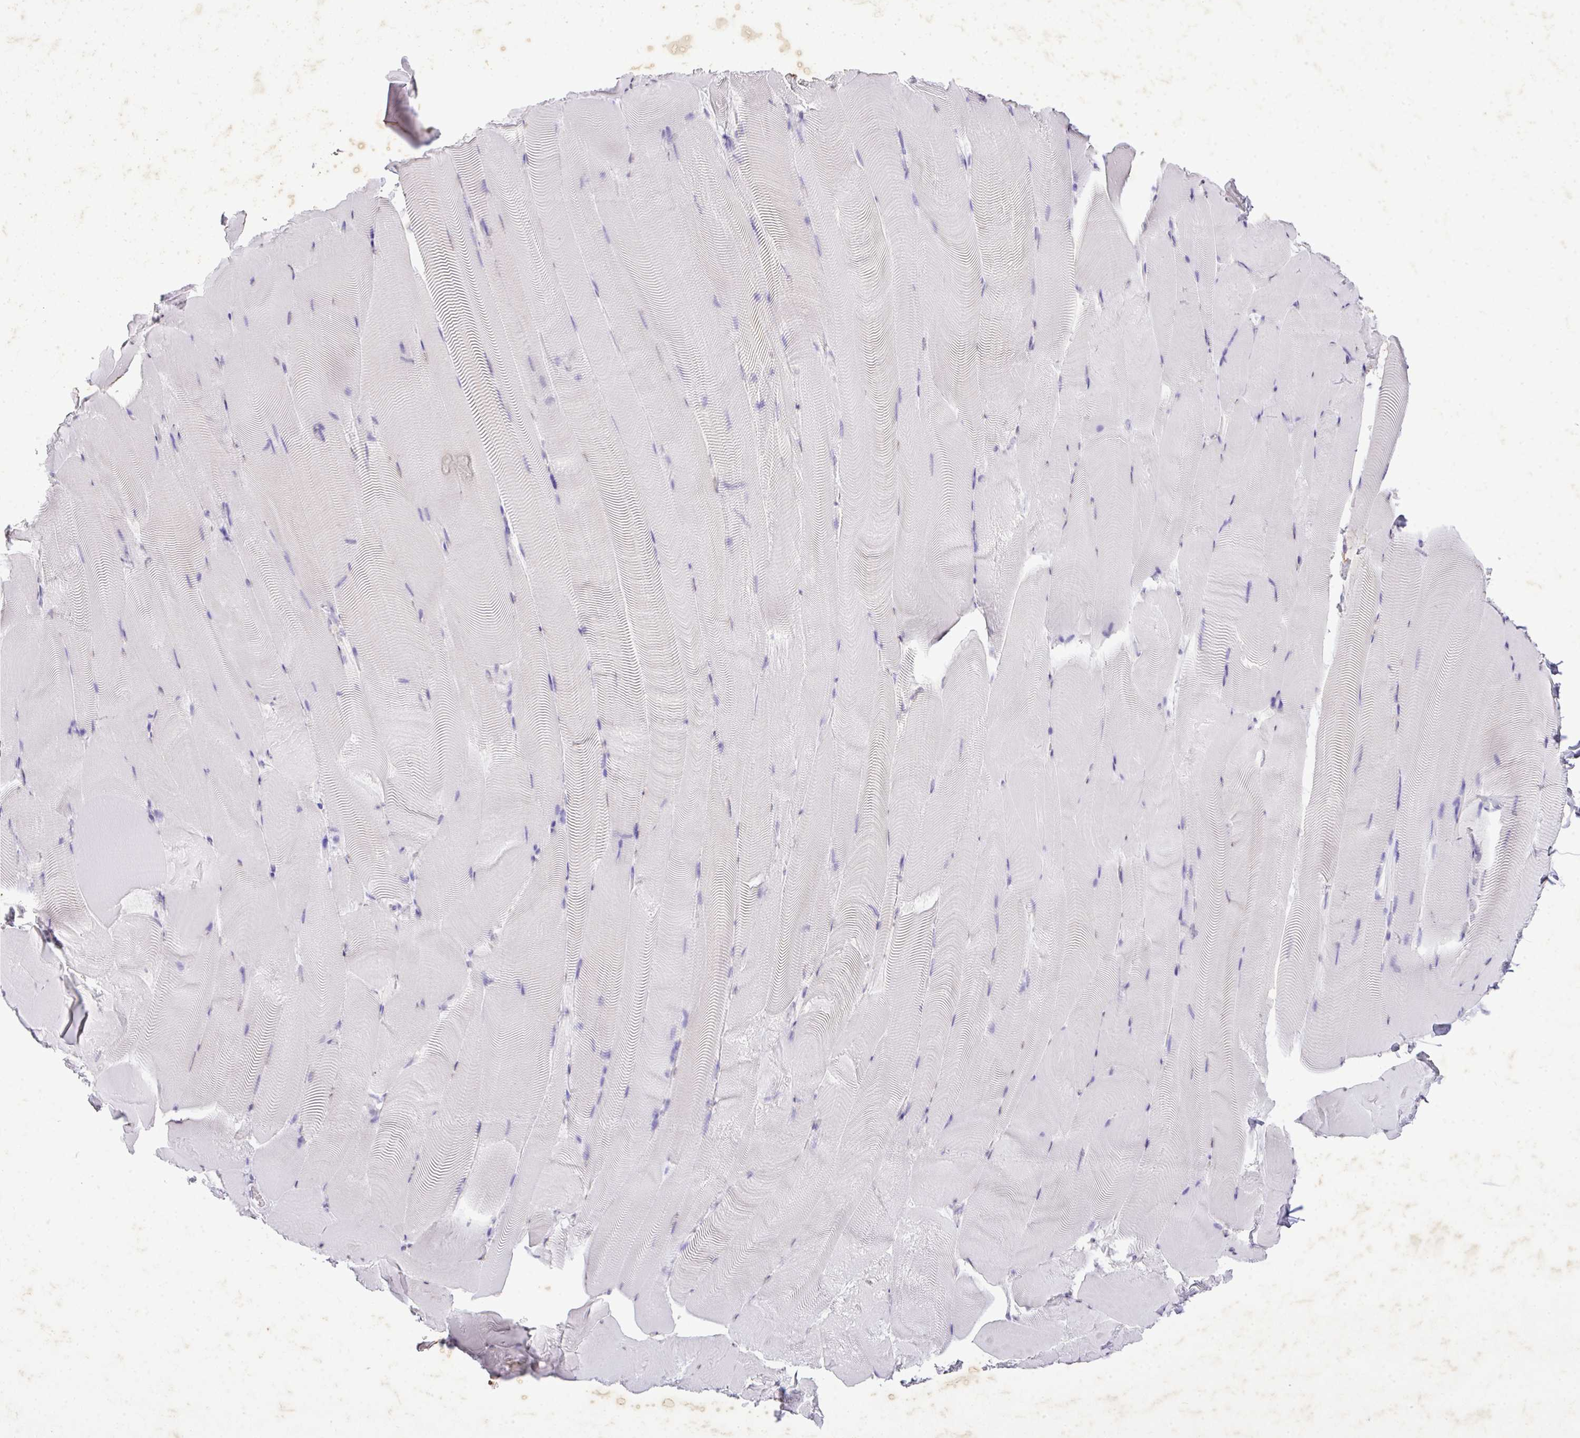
{"staining": {"intensity": "moderate", "quantity": "<25%", "location": "cytoplasmic/membranous"}, "tissue": "skeletal muscle", "cell_type": "Myocytes", "image_type": "normal", "snomed": [{"axis": "morphology", "description": "Normal tissue, NOS"}, {"axis": "topography", "description": "Skeletal muscle"}], "caption": "Immunohistochemical staining of normal skeletal muscle demonstrates <25% levels of moderate cytoplasmic/membranous protein positivity in approximately <25% of myocytes. Nuclei are stained in blue.", "gene": "KCNJ11", "patient": {"sex": "female", "age": 64}}